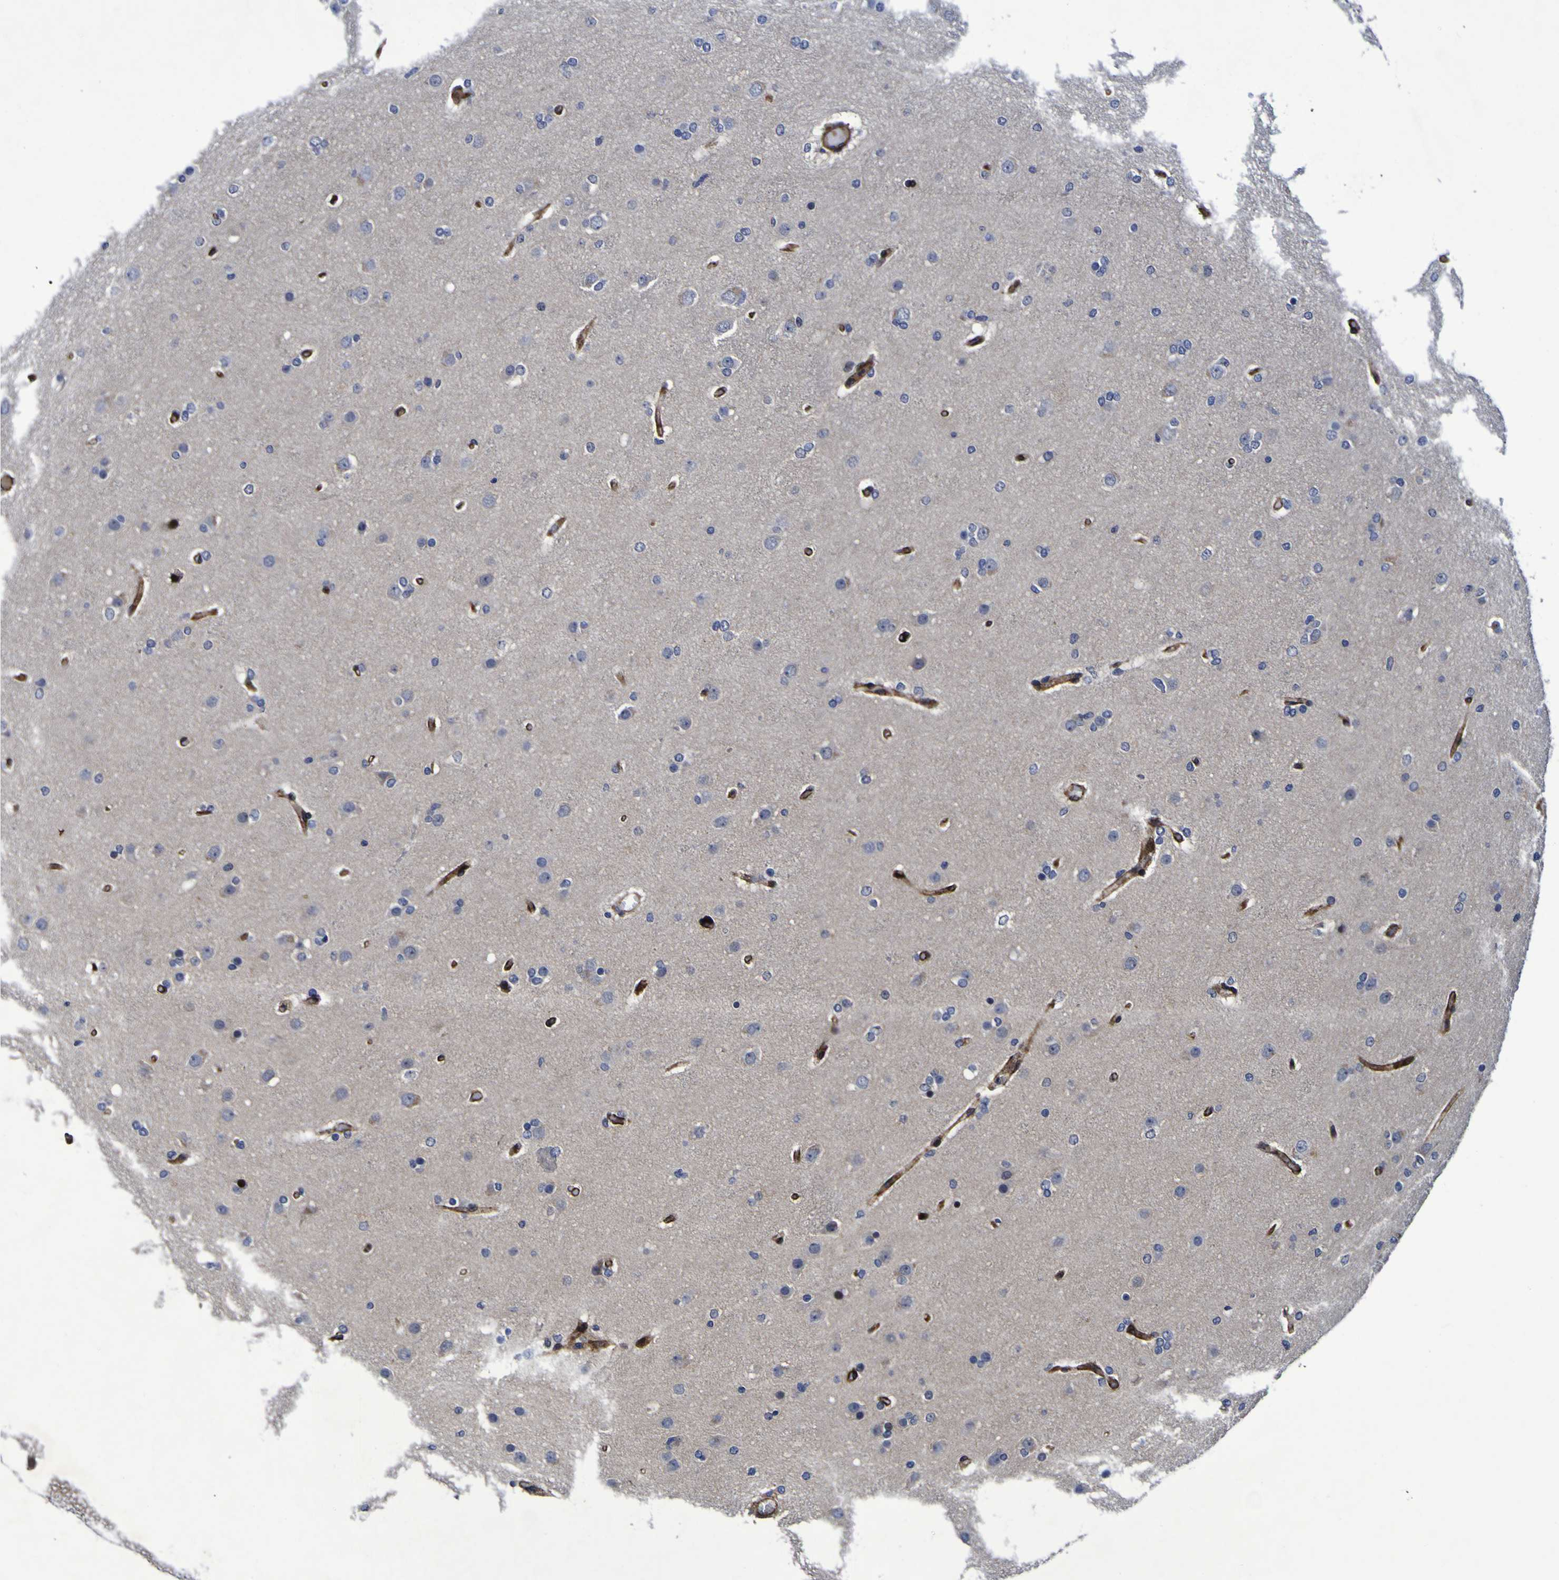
{"staining": {"intensity": "negative", "quantity": "none", "location": "none"}, "tissue": "glioma", "cell_type": "Tumor cells", "image_type": "cancer", "snomed": [{"axis": "morphology", "description": "Glioma, malignant, High grade"}, {"axis": "topography", "description": "Cerebral cortex"}], "caption": "IHC of human glioma displays no staining in tumor cells.", "gene": "MGLL", "patient": {"sex": "female", "age": 36}}